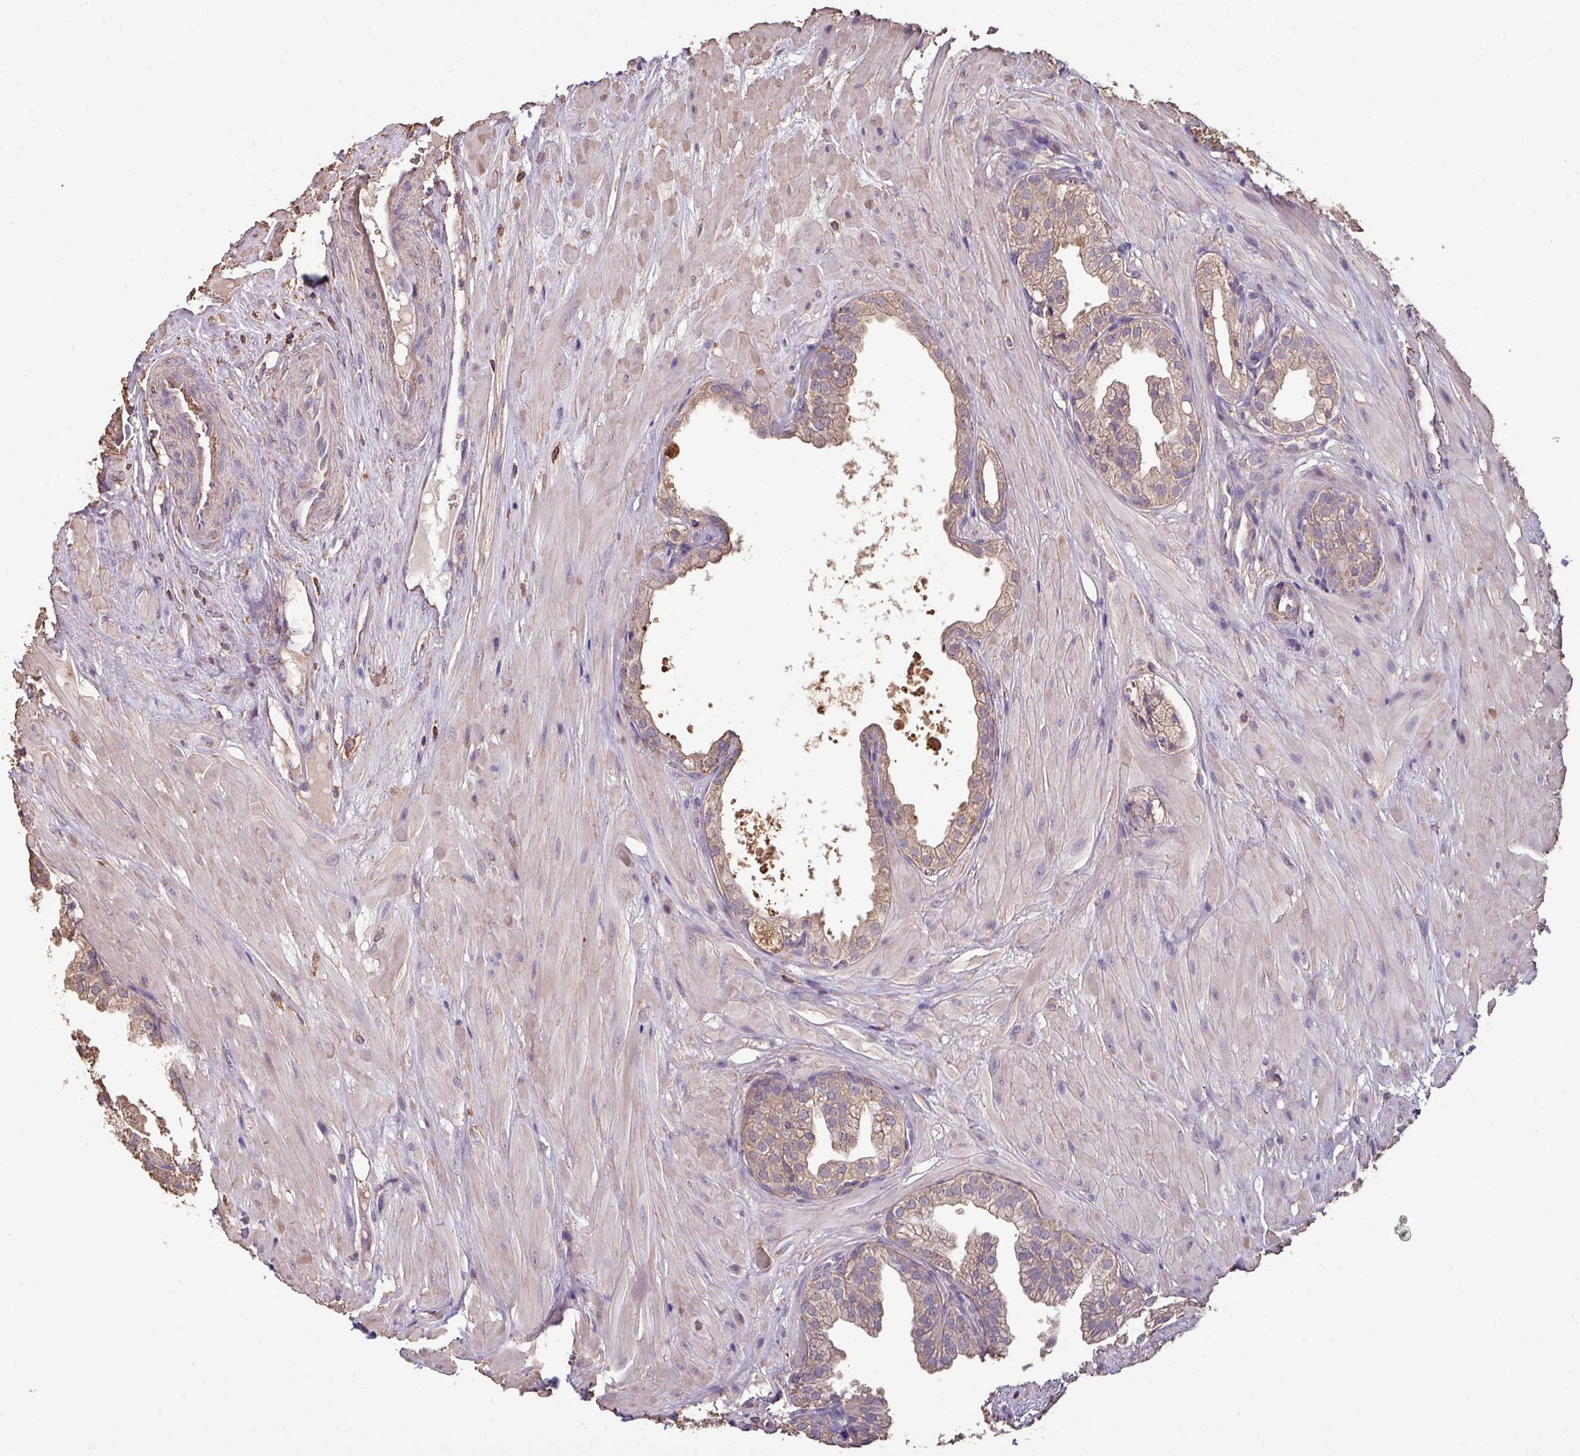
{"staining": {"intensity": "moderate", "quantity": ">75%", "location": "cytoplasmic/membranous"}, "tissue": "prostate", "cell_type": "Glandular cells", "image_type": "normal", "snomed": [{"axis": "morphology", "description": "Normal tissue, NOS"}, {"axis": "topography", "description": "Prostate"}, {"axis": "topography", "description": "Peripheral nerve tissue"}], "caption": "Immunohistochemical staining of unremarkable prostate displays moderate cytoplasmic/membranous protein positivity in about >75% of glandular cells.", "gene": "CAMK2A", "patient": {"sex": "male", "age": 55}}